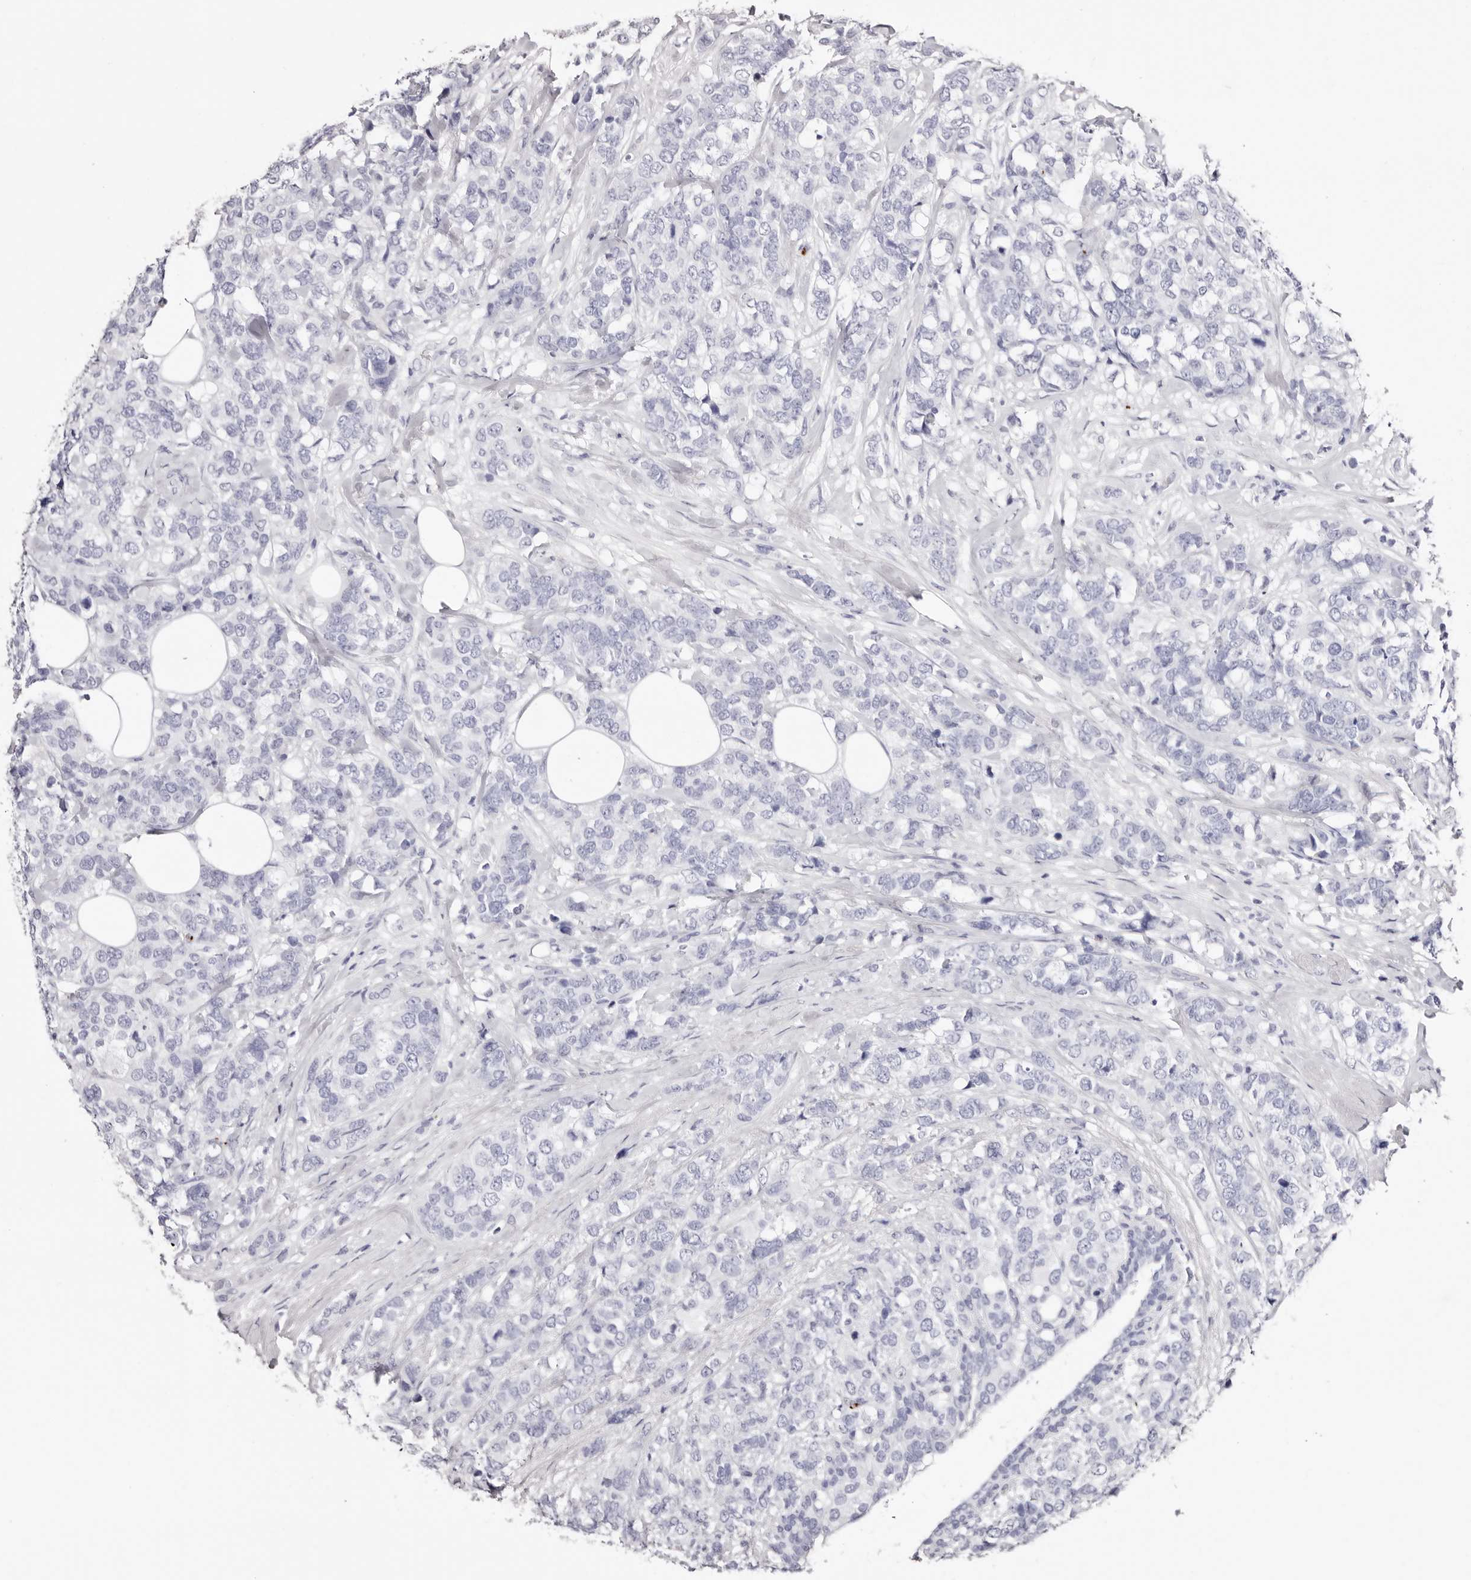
{"staining": {"intensity": "negative", "quantity": "none", "location": "none"}, "tissue": "breast cancer", "cell_type": "Tumor cells", "image_type": "cancer", "snomed": [{"axis": "morphology", "description": "Lobular carcinoma"}, {"axis": "topography", "description": "Breast"}], "caption": "Breast cancer stained for a protein using immunohistochemistry reveals no positivity tumor cells.", "gene": "PF4", "patient": {"sex": "female", "age": 59}}